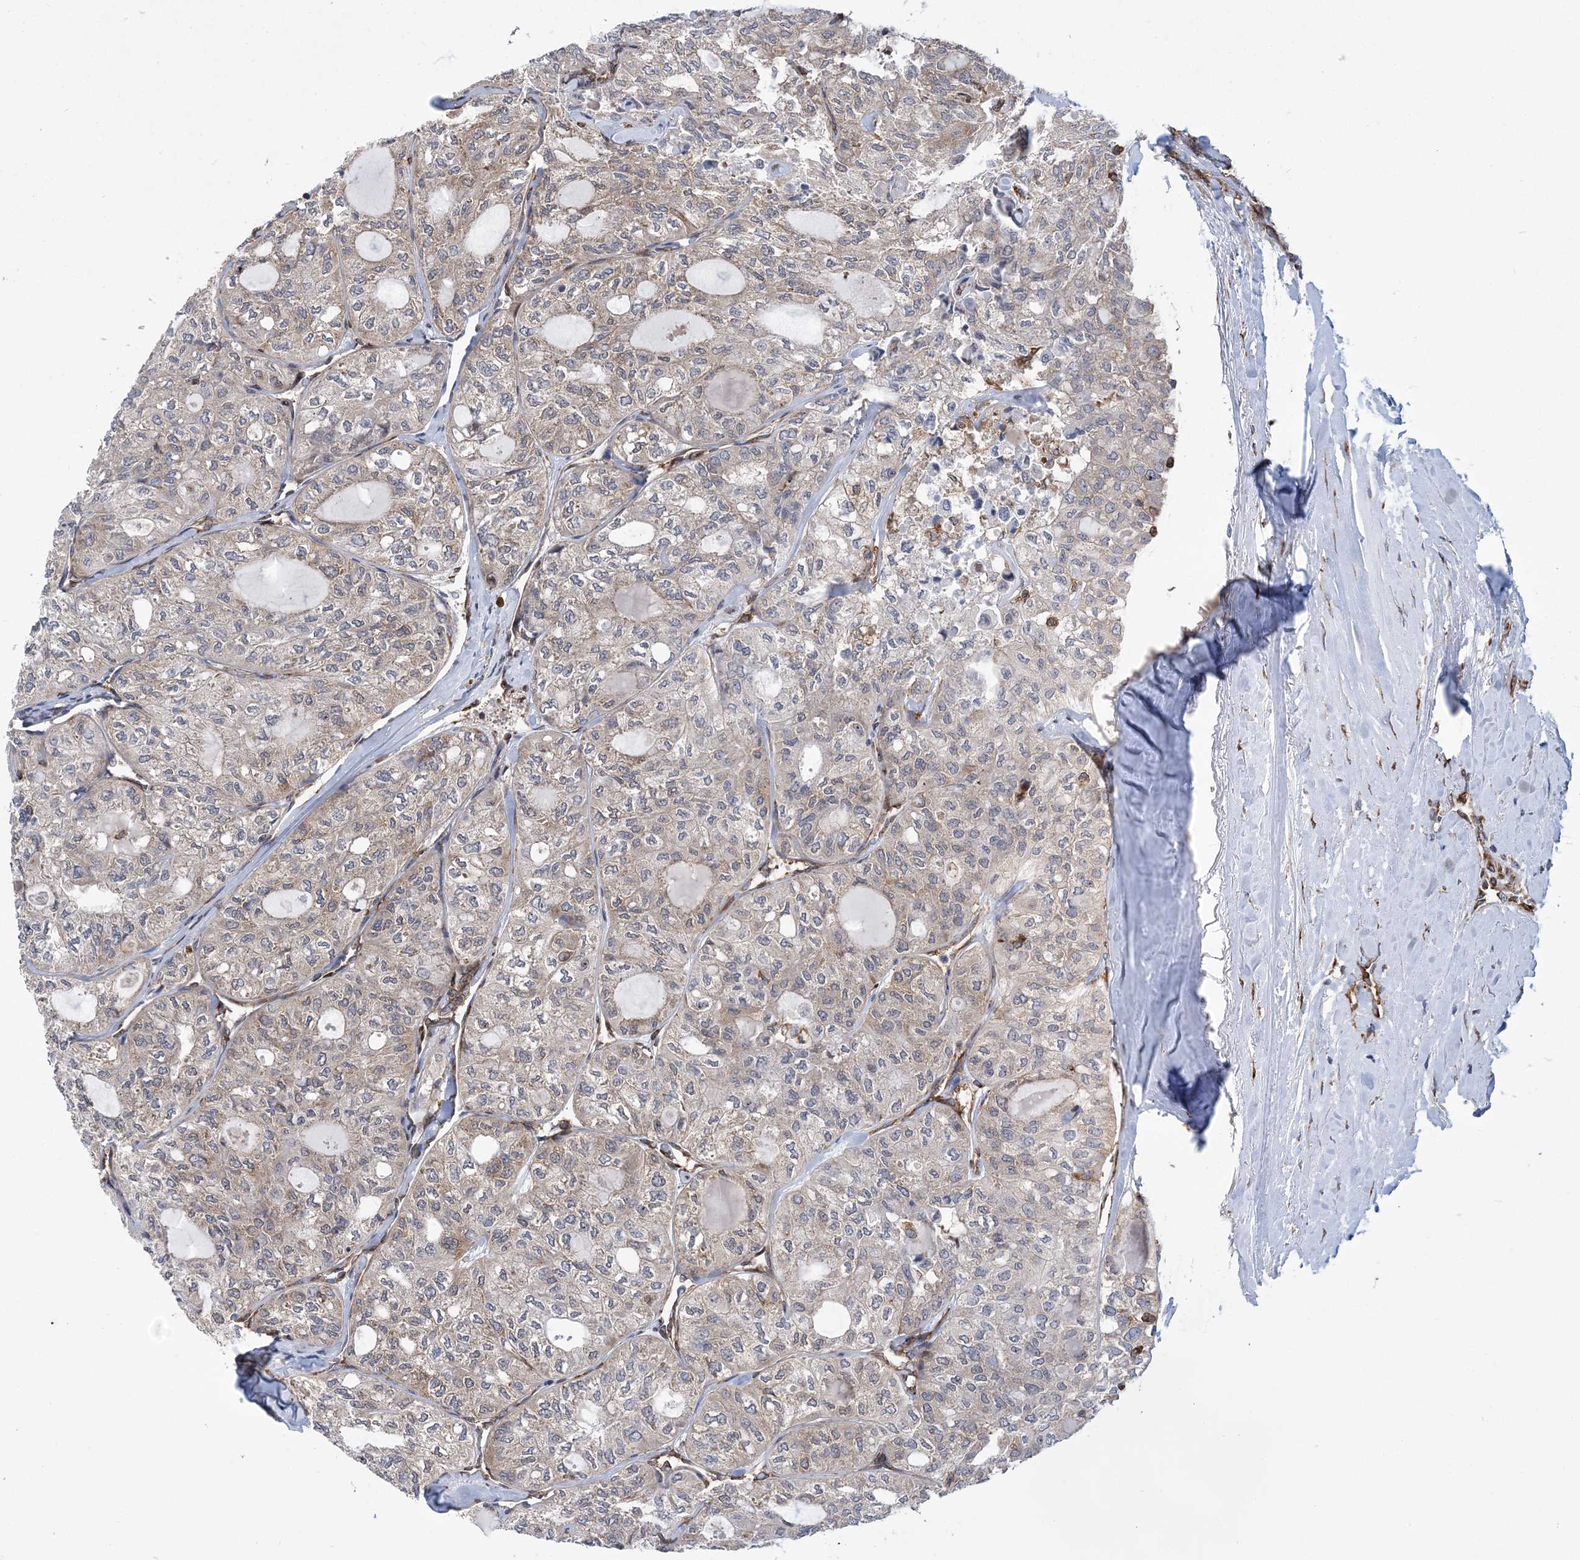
{"staining": {"intensity": "weak", "quantity": "<25%", "location": "cytoplasmic/membranous,nuclear"}, "tissue": "thyroid cancer", "cell_type": "Tumor cells", "image_type": "cancer", "snomed": [{"axis": "morphology", "description": "Follicular adenoma carcinoma, NOS"}, {"axis": "topography", "description": "Thyroid gland"}], "caption": "The image displays no staining of tumor cells in thyroid follicular adenoma carcinoma. Brightfield microscopy of immunohistochemistry stained with DAB (brown) and hematoxylin (blue), captured at high magnification.", "gene": "PHF1", "patient": {"sex": "male", "age": 75}}